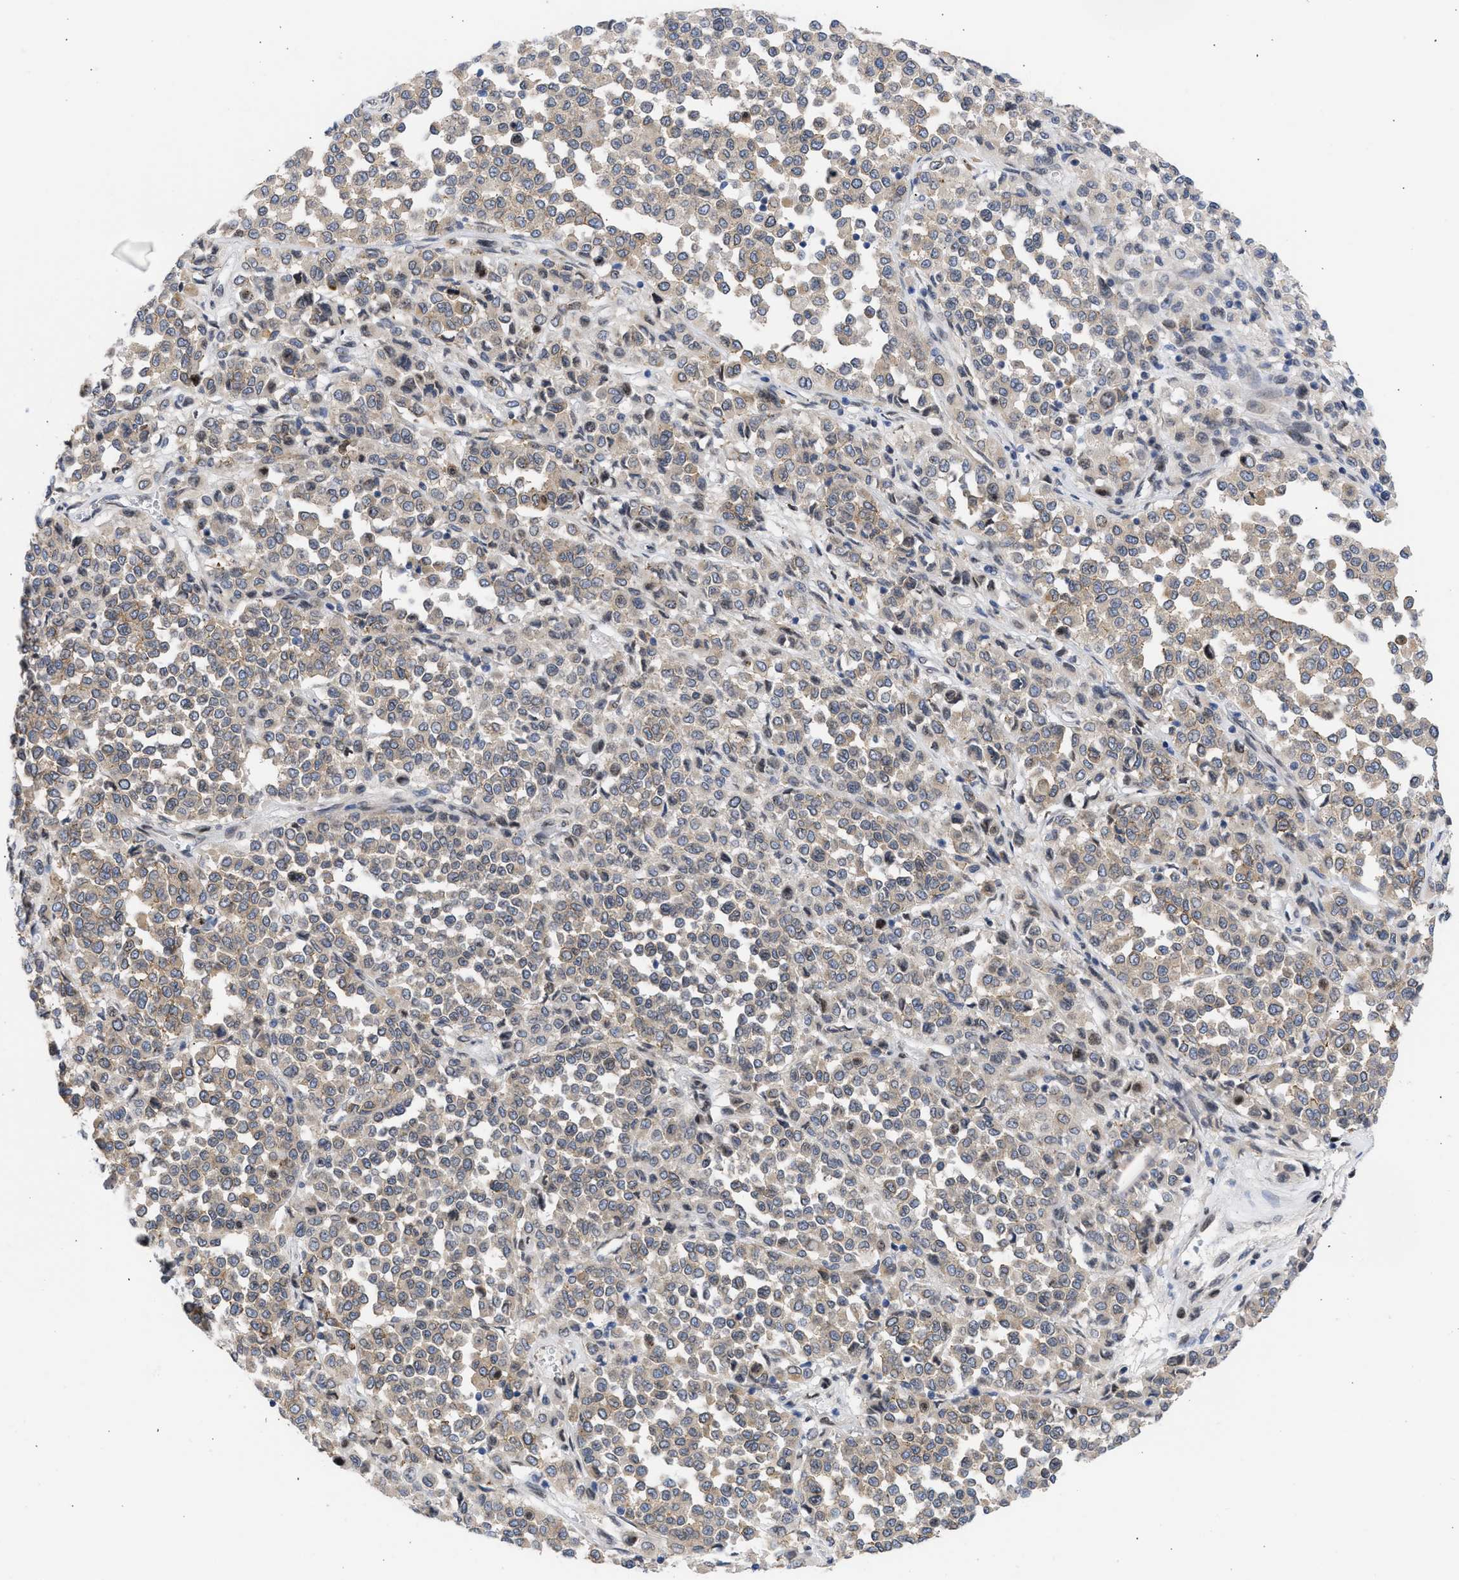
{"staining": {"intensity": "weak", "quantity": "25%-75%", "location": "cytoplasmic/membranous"}, "tissue": "melanoma", "cell_type": "Tumor cells", "image_type": "cancer", "snomed": [{"axis": "morphology", "description": "Malignant melanoma, Metastatic site"}, {"axis": "topography", "description": "Pancreas"}], "caption": "Immunohistochemistry (IHC) (DAB) staining of malignant melanoma (metastatic site) shows weak cytoplasmic/membranous protein expression in about 25%-75% of tumor cells.", "gene": "NUP35", "patient": {"sex": "female", "age": 30}}